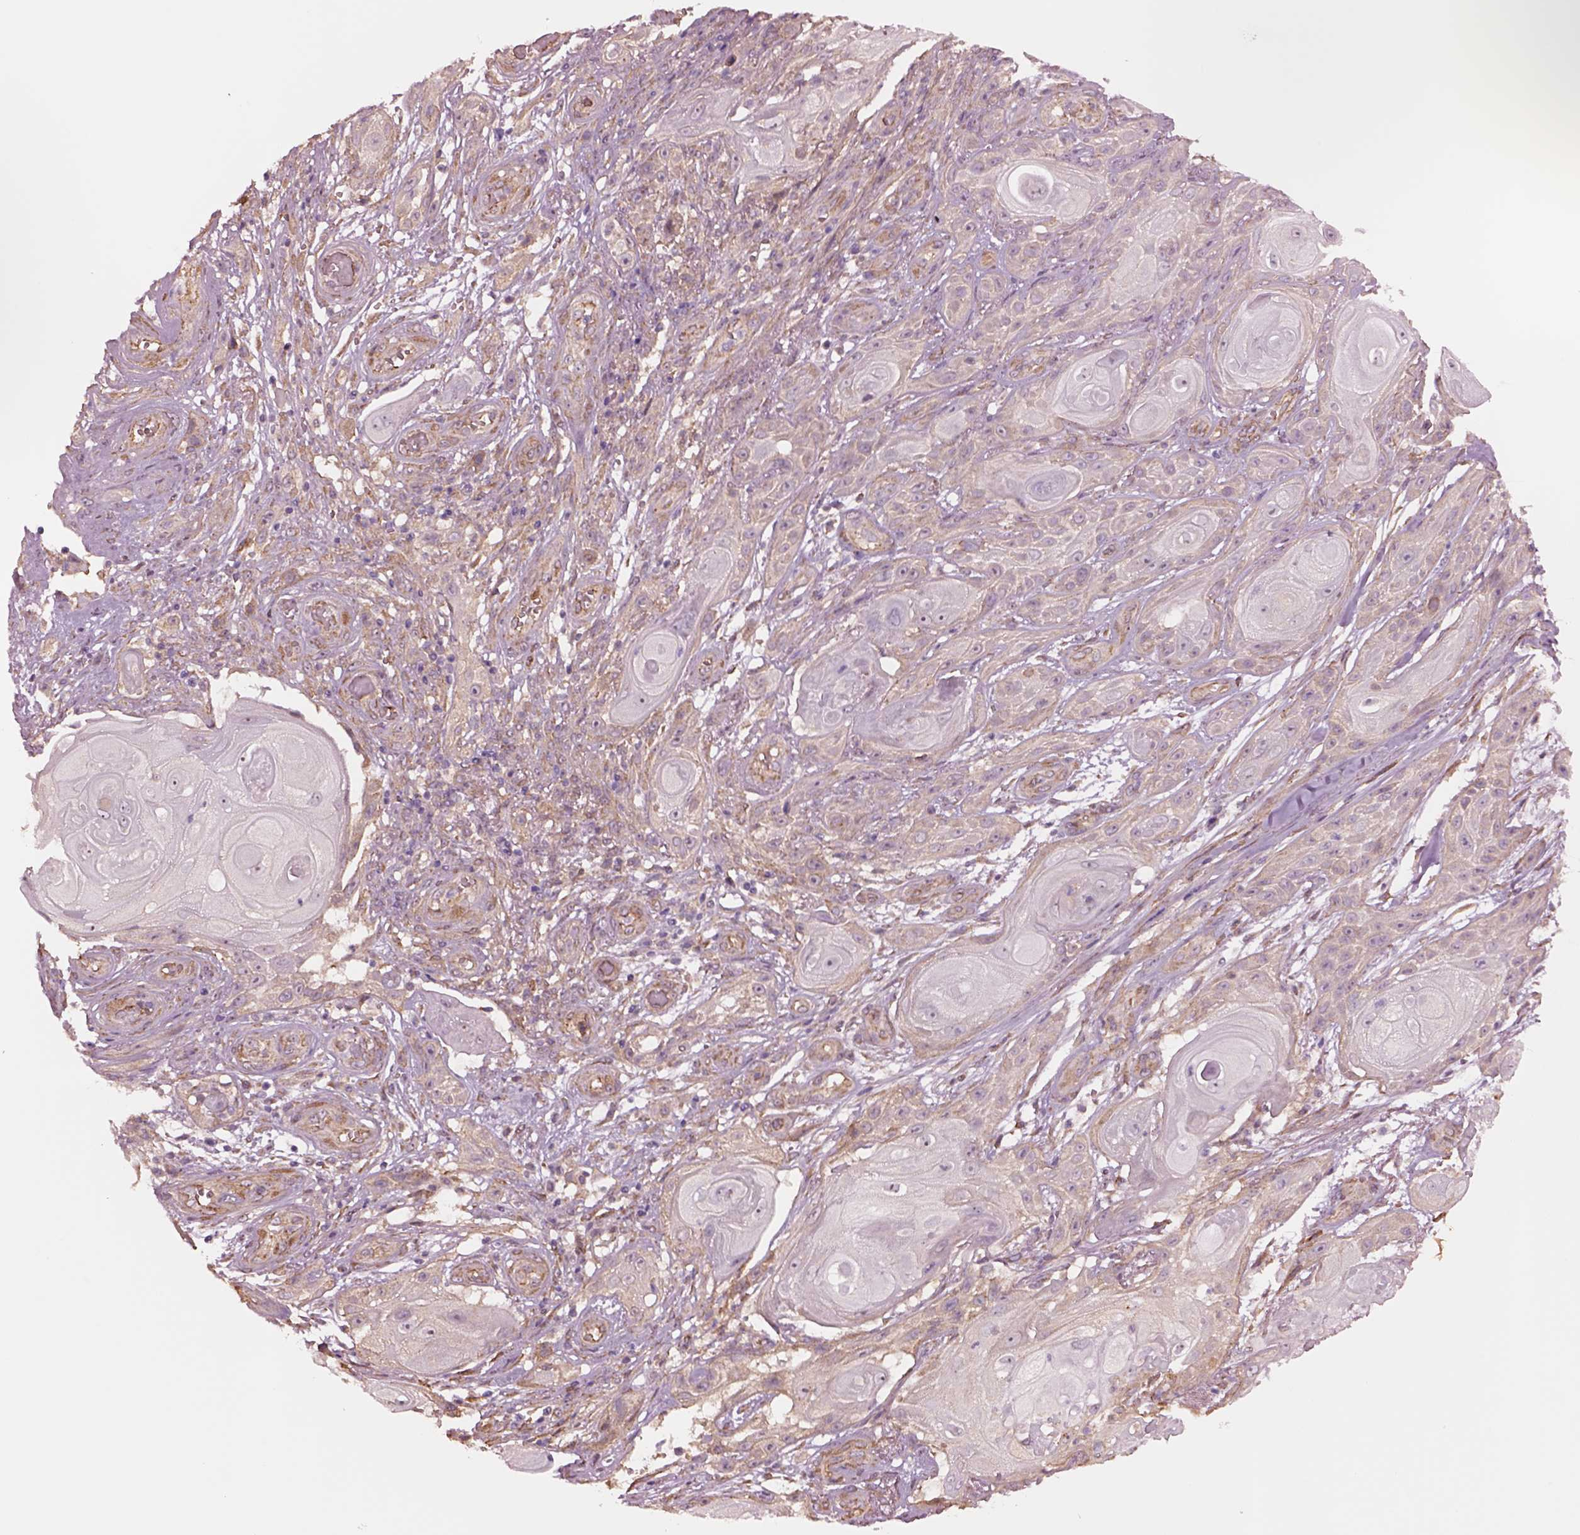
{"staining": {"intensity": "negative", "quantity": "none", "location": "none"}, "tissue": "skin cancer", "cell_type": "Tumor cells", "image_type": "cancer", "snomed": [{"axis": "morphology", "description": "Squamous cell carcinoma, NOS"}, {"axis": "topography", "description": "Skin"}], "caption": "Tumor cells are negative for brown protein staining in skin cancer.", "gene": "HTR1B", "patient": {"sex": "male", "age": 62}}